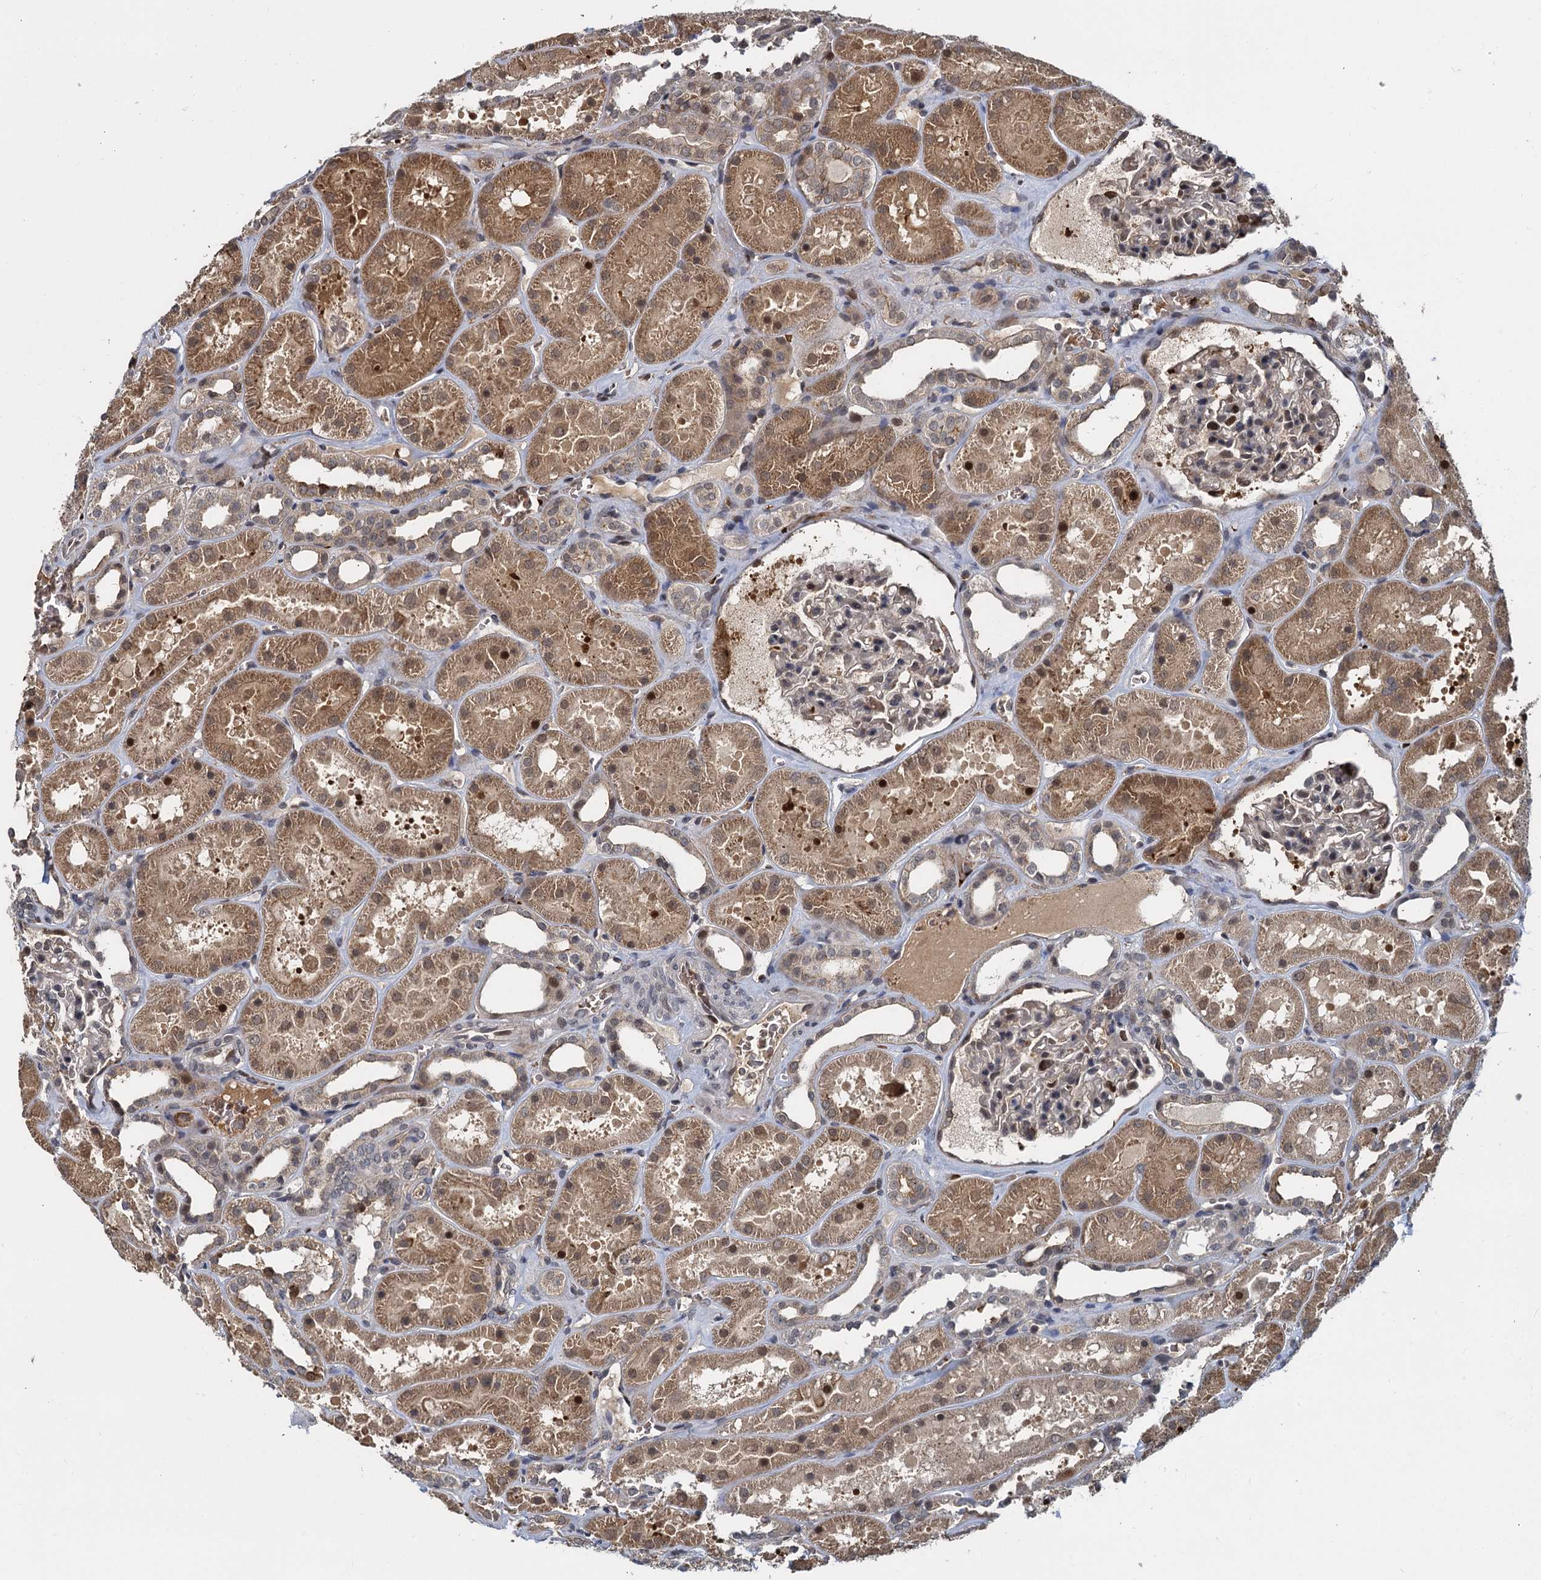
{"staining": {"intensity": "moderate", "quantity": "<25%", "location": "nuclear"}, "tissue": "kidney", "cell_type": "Cells in glomeruli", "image_type": "normal", "snomed": [{"axis": "morphology", "description": "Normal tissue, NOS"}, {"axis": "topography", "description": "Kidney"}], "caption": "Kidney was stained to show a protein in brown. There is low levels of moderate nuclear positivity in approximately <25% of cells in glomeruli. The protein is shown in brown color, while the nuclei are stained blue.", "gene": "FANCI", "patient": {"sex": "female", "age": 41}}